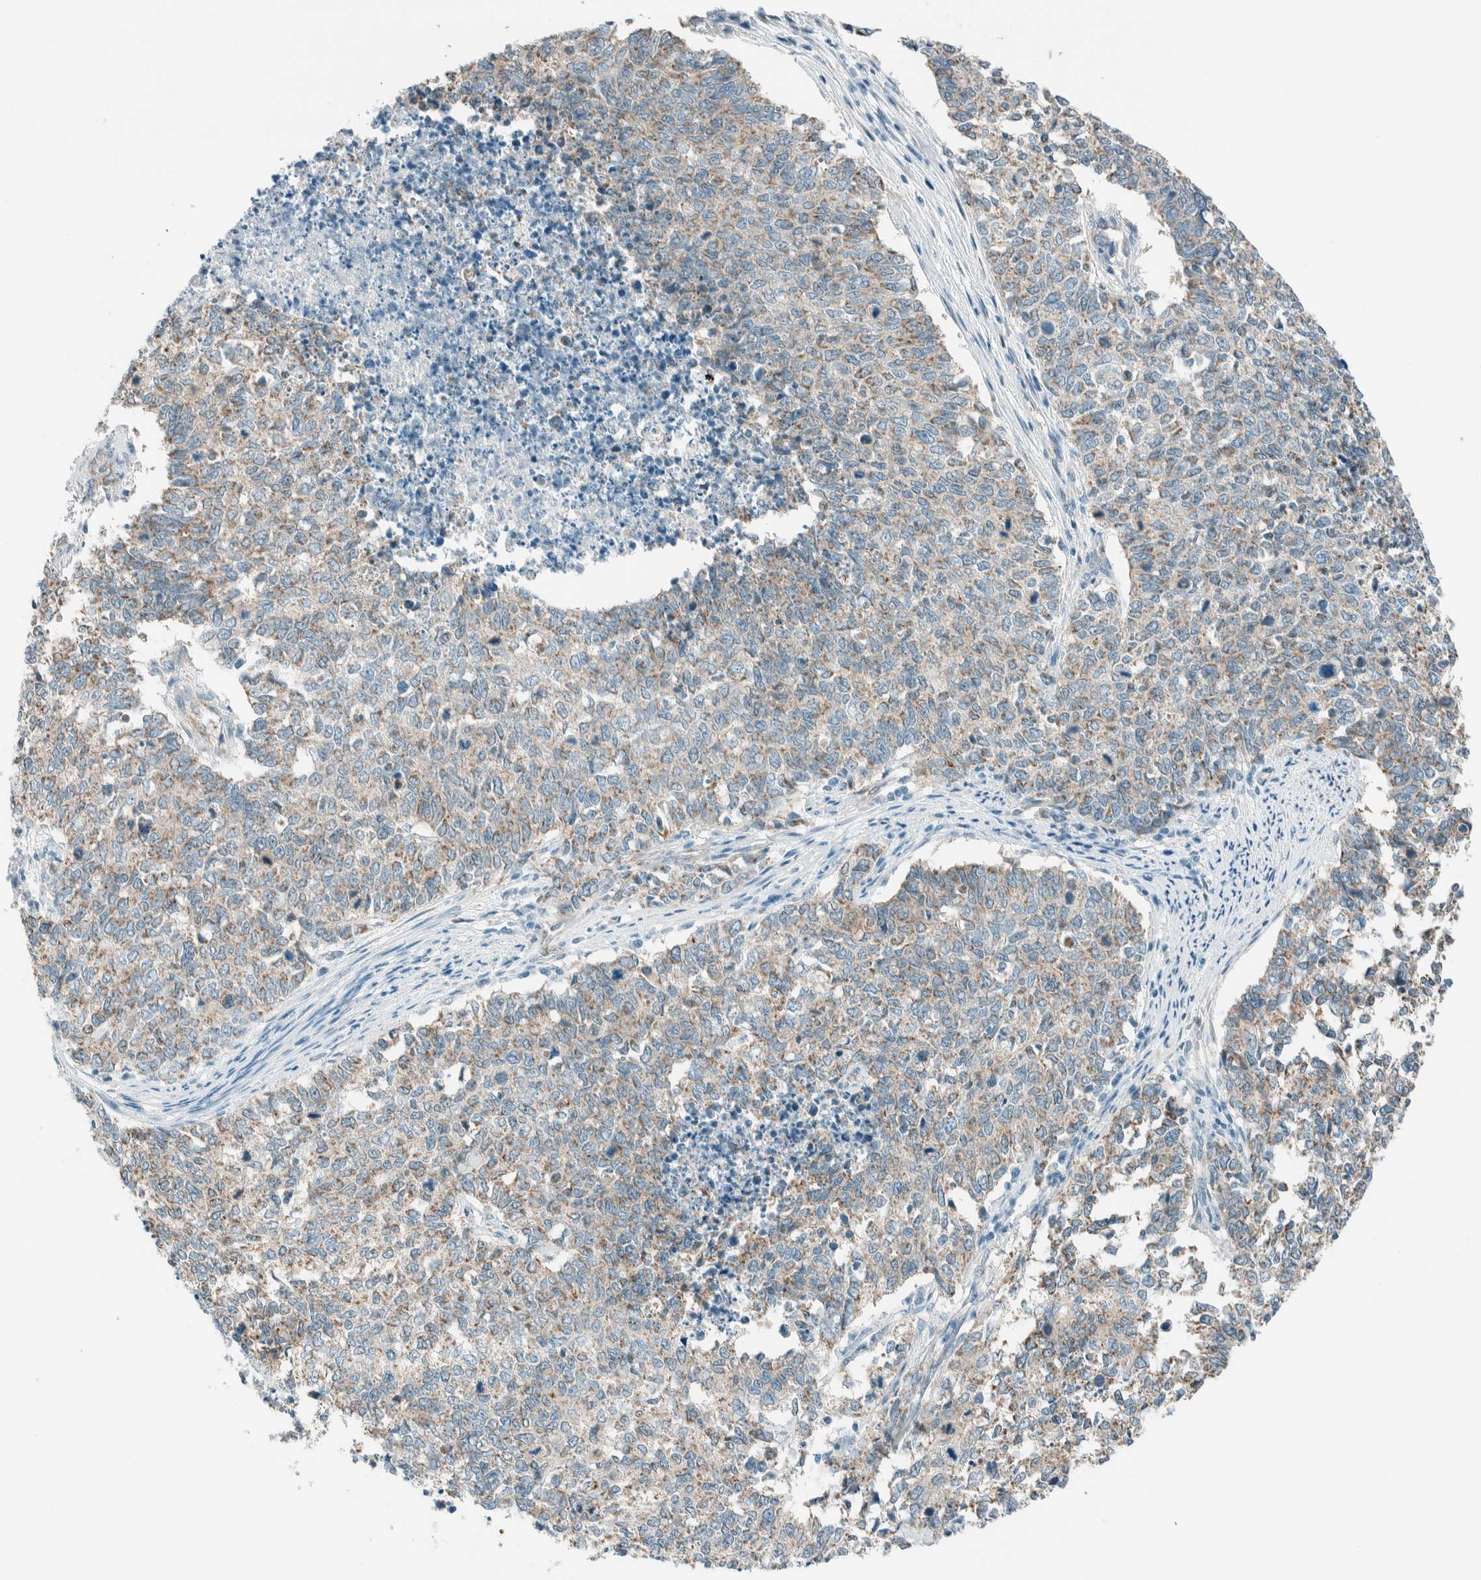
{"staining": {"intensity": "weak", "quantity": ">75%", "location": "cytoplasmic/membranous"}, "tissue": "cervical cancer", "cell_type": "Tumor cells", "image_type": "cancer", "snomed": [{"axis": "morphology", "description": "Squamous cell carcinoma, NOS"}, {"axis": "topography", "description": "Cervix"}], "caption": "Immunohistochemistry (IHC) image of neoplastic tissue: human squamous cell carcinoma (cervical) stained using IHC demonstrates low levels of weak protein expression localized specifically in the cytoplasmic/membranous of tumor cells, appearing as a cytoplasmic/membranous brown color.", "gene": "ALDH7A1", "patient": {"sex": "female", "age": 63}}